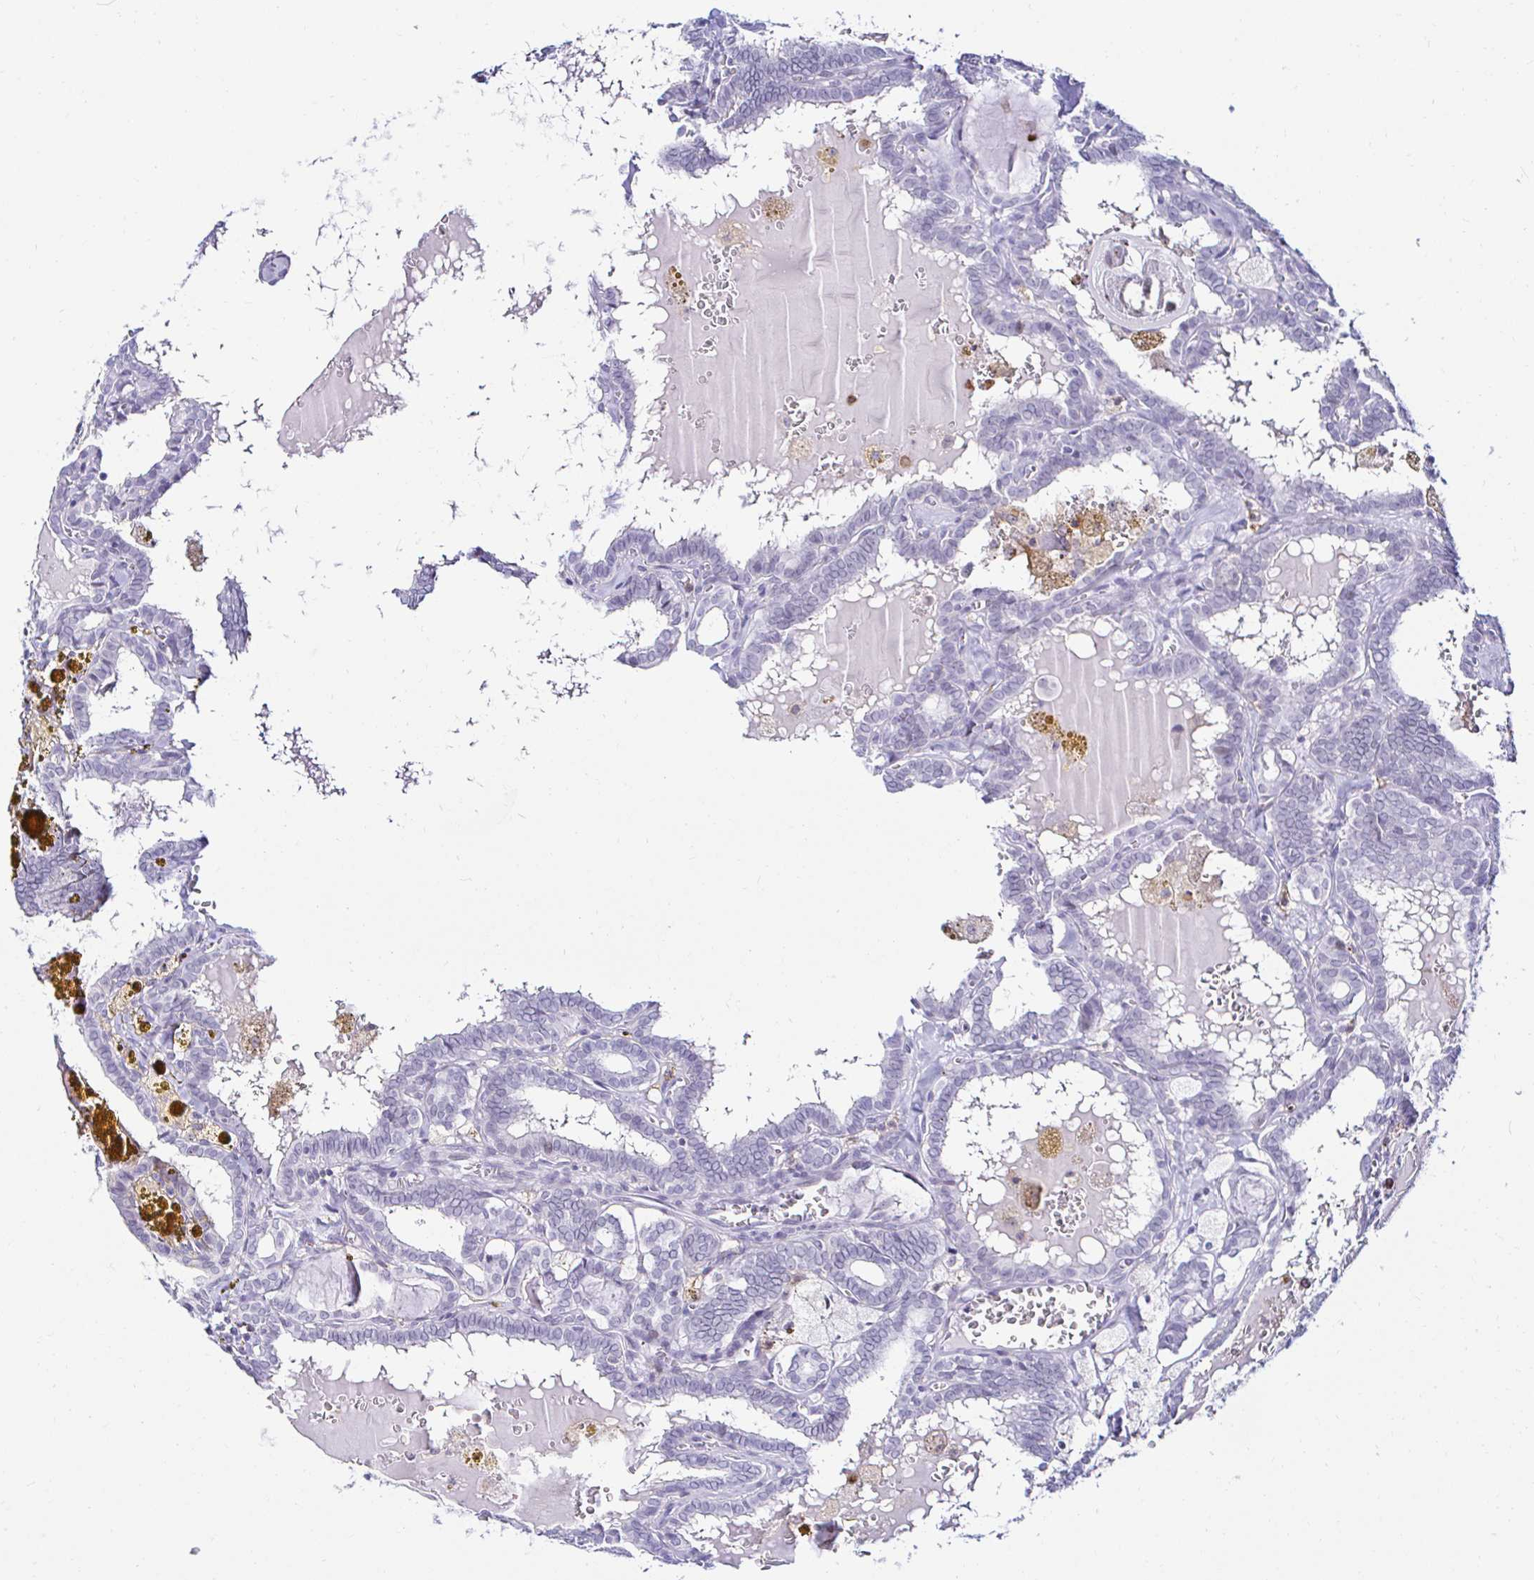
{"staining": {"intensity": "negative", "quantity": "none", "location": "none"}, "tissue": "thyroid cancer", "cell_type": "Tumor cells", "image_type": "cancer", "snomed": [{"axis": "morphology", "description": "Papillary adenocarcinoma, NOS"}, {"axis": "topography", "description": "Thyroid gland"}], "caption": "Immunohistochemical staining of human thyroid papillary adenocarcinoma shows no significant expression in tumor cells. Nuclei are stained in blue.", "gene": "CYBB", "patient": {"sex": "female", "age": 39}}